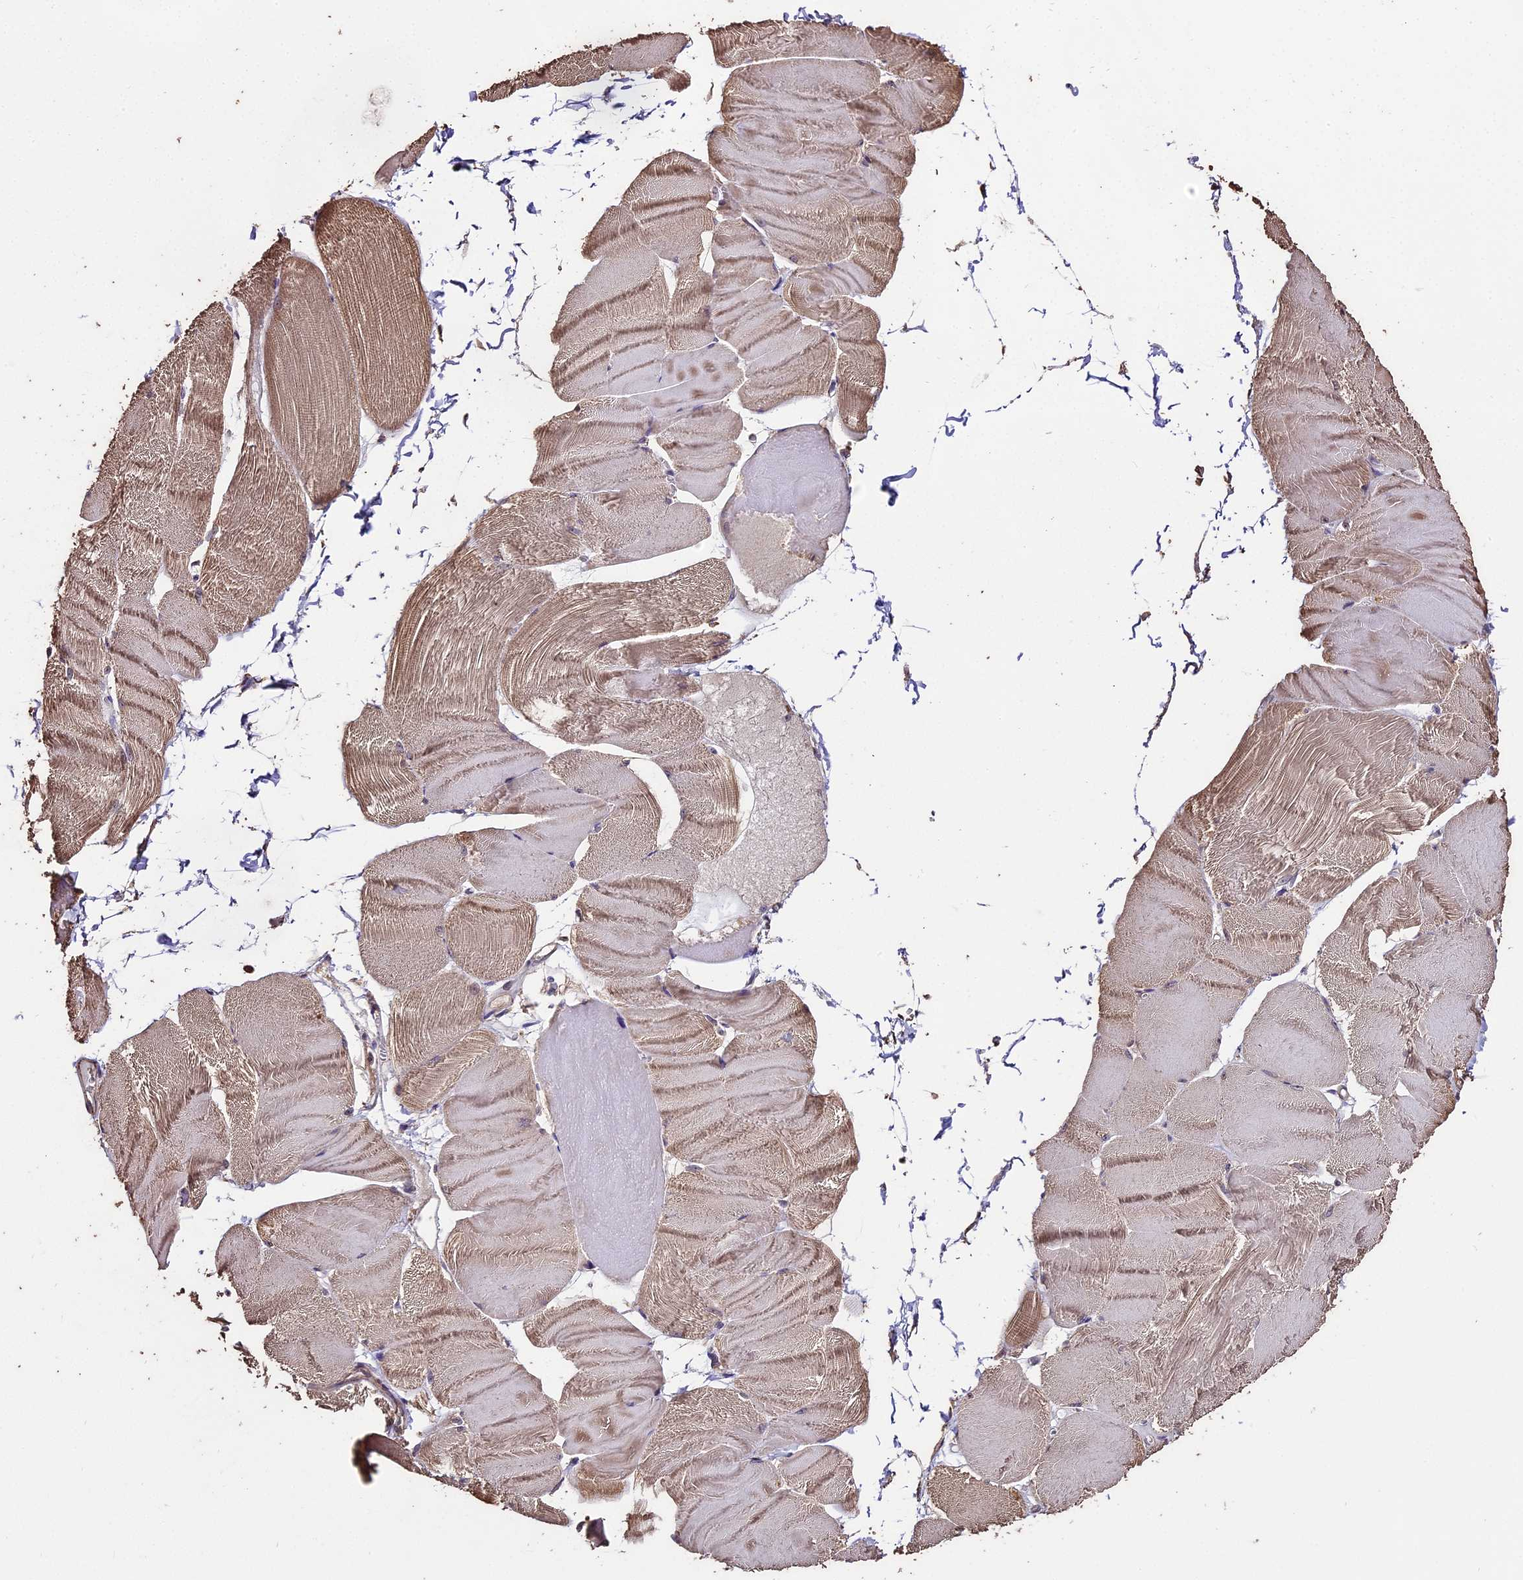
{"staining": {"intensity": "moderate", "quantity": "25%-75%", "location": "cytoplasmic/membranous"}, "tissue": "skeletal muscle", "cell_type": "Myocytes", "image_type": "normal", "snomed": [{"axis": "morphology", "description": "Normal tissue, NOS"}, {"axis": "morphology", "description": "Basal cell carcinoma"}, {"axis": "topography", "description": "Skeletal muscle"}], "caption": "DAB immunohistochemical staining of unremarkable skeletal muscle shows moderate cytoplasmic/membranous protein expression in about 25%-75% of myocytes.", "gene": "PGPEP1L", "patient": {"sex": "female", "age": 64}}